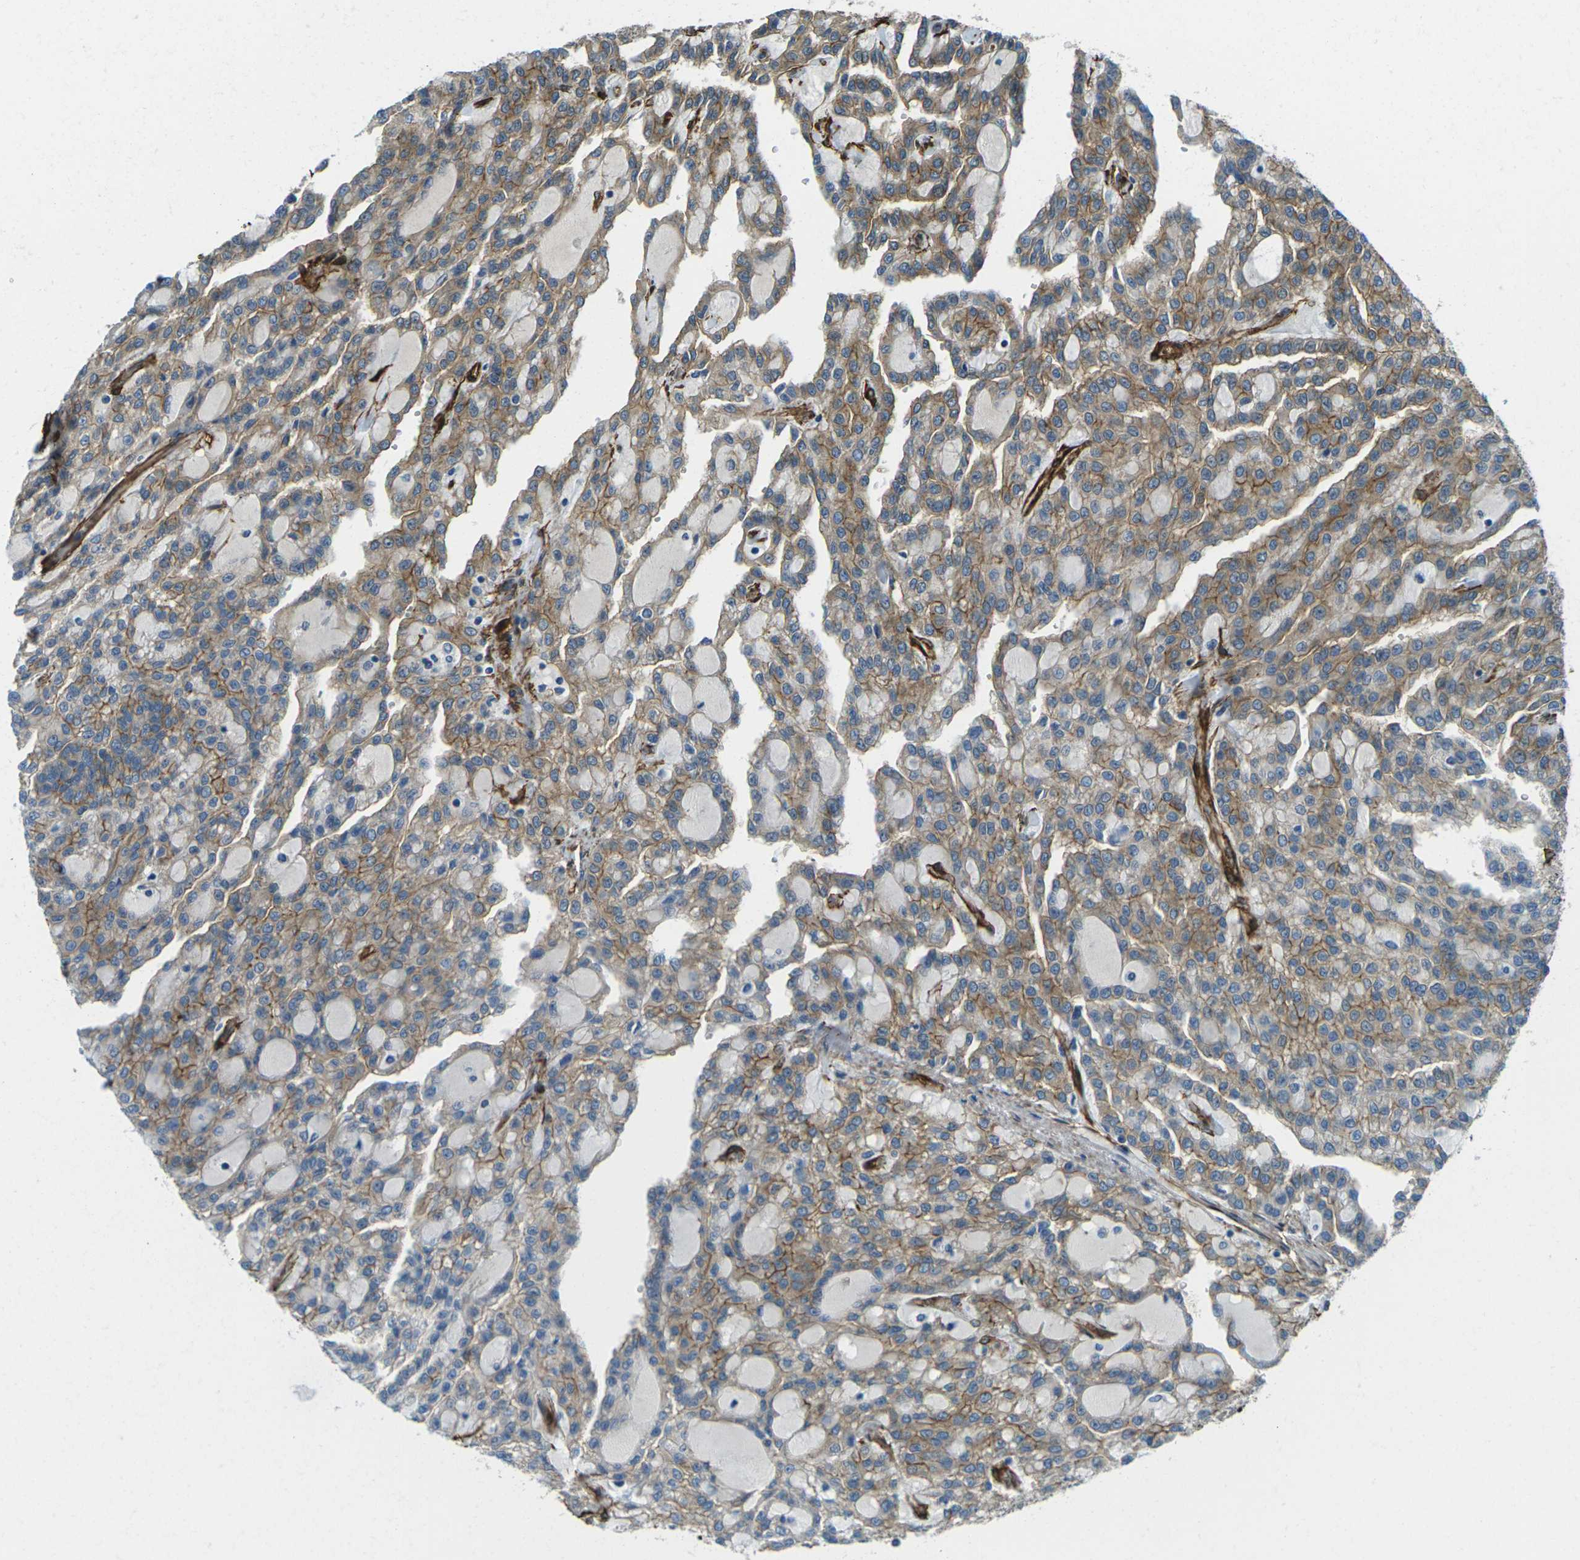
{"staining": {"intensity": "moderate", "quantity": "25%-75%", "location": "cytoplasmic/membranous"}, "tissue": "renal cancer", "cell_type": "Tumor cells", "image_type": "cancer", "snomed": [{"axis": "morphology", "description": "Adenocarcinoma, NOS"}, {"axis": "topography", "description": "Kidney"}], "caption": "There is medium levels of moderate cytoplasmic/membranous staining in tumor cells of renal cancer (adenocarcinoma), as demonstrated by immunohistochemical staining (brown color).", "gene": "GRAMD1C", "patient": {"sex": "male", "age": 63}}